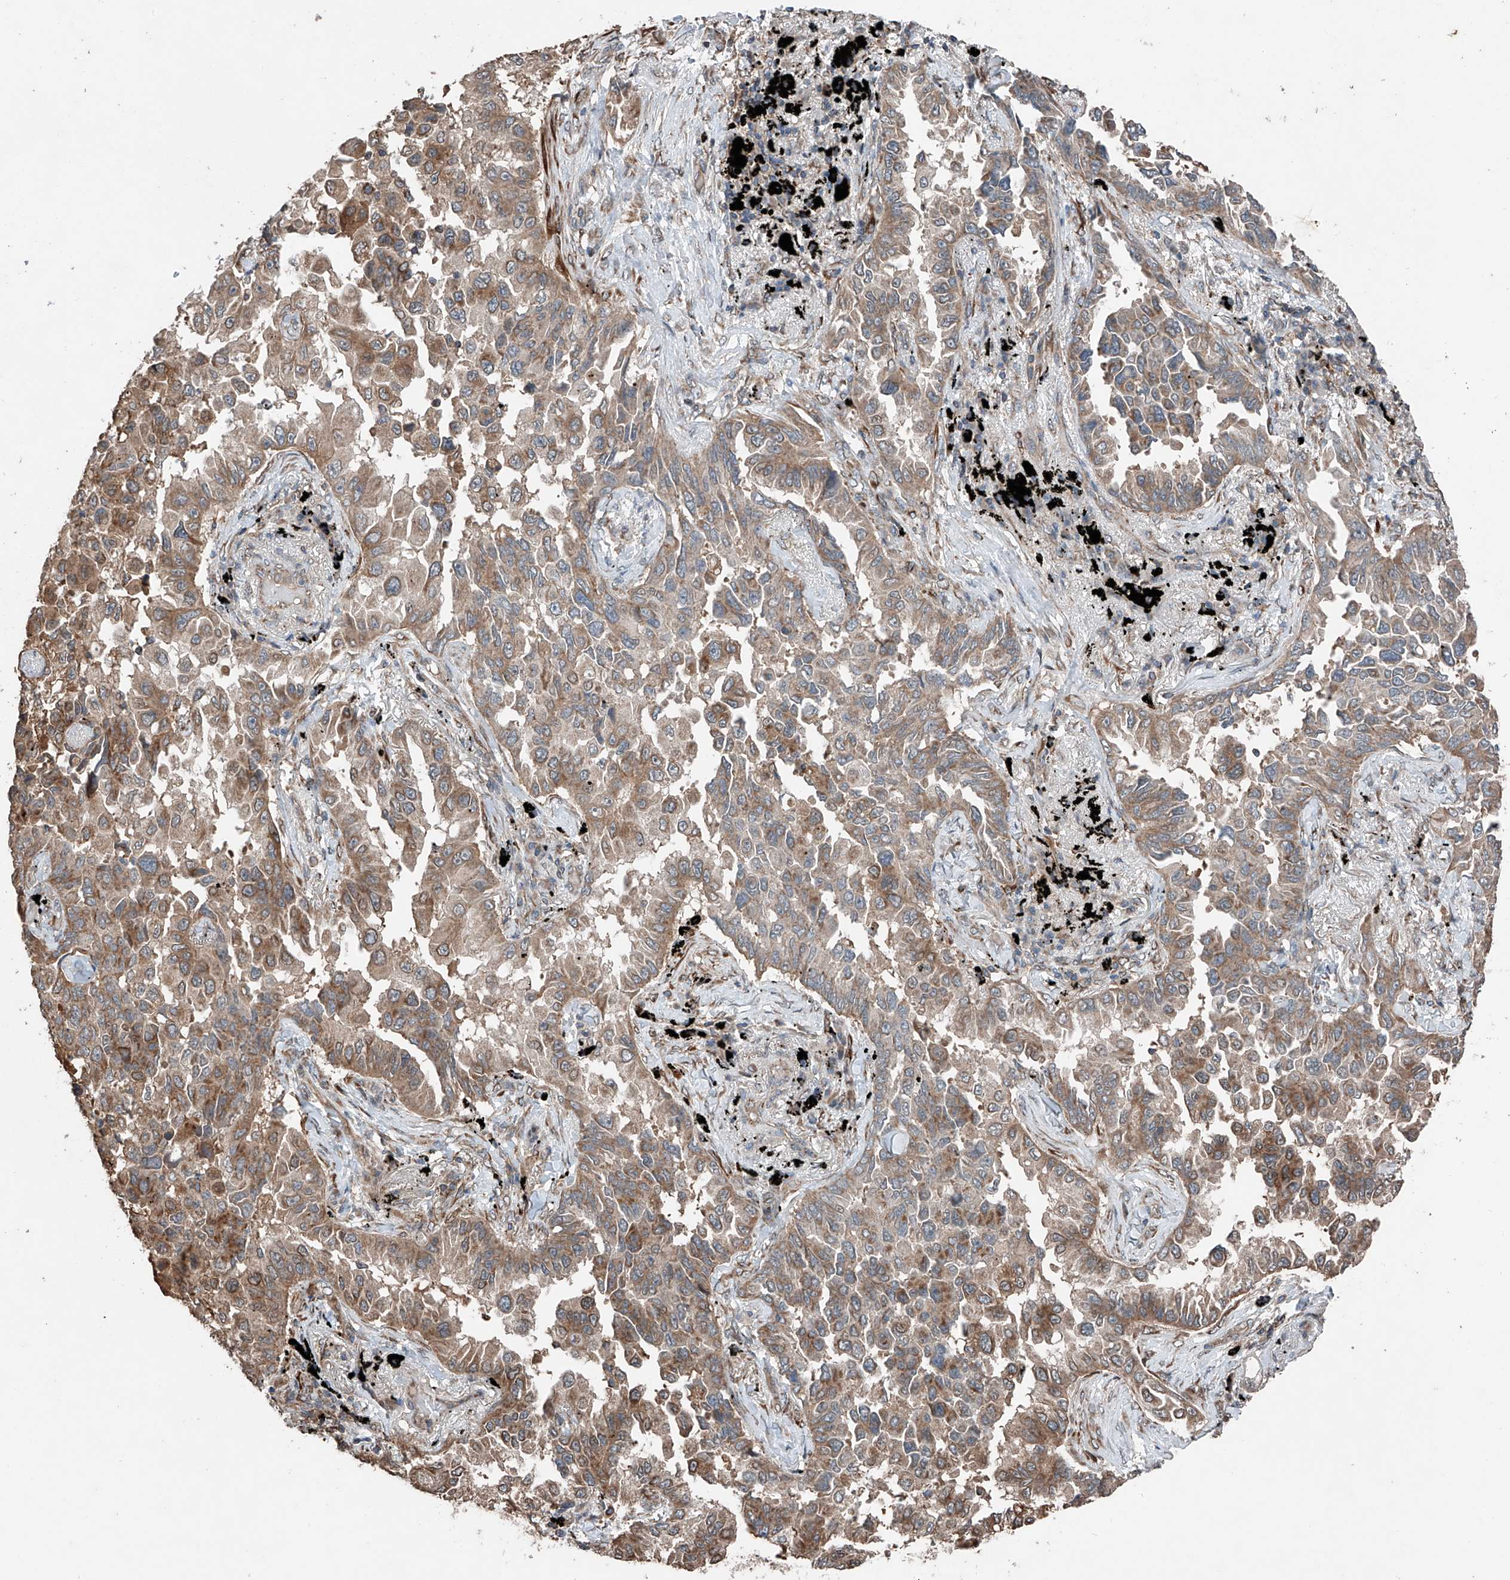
{"staining": {"intensity": "moderate", "quantity": ">75%", "location": "cytoplasmic/membranous"}, "tissue": "lung cancer", "cell_type": "Tumor cells", "image_type": "cancer", "snomed": [{"axis": "morphology", "description": "Adenocarcinoma, NOS"}, {"axis": "topography", "description": "Lung"}], "caption": "DAB (3,3'-diaminobenzidine) immunohistochemical staining of human lung adenocarcinoma demonstrates moderate cytoplasmic/membranous protein positivity in approximately >75% of tumor cells. The protein of interest is shown in brown color, while the nuclei are stained blue.", "gene": "AP4B1", "patient": {"sex": "female", "age": 67}}